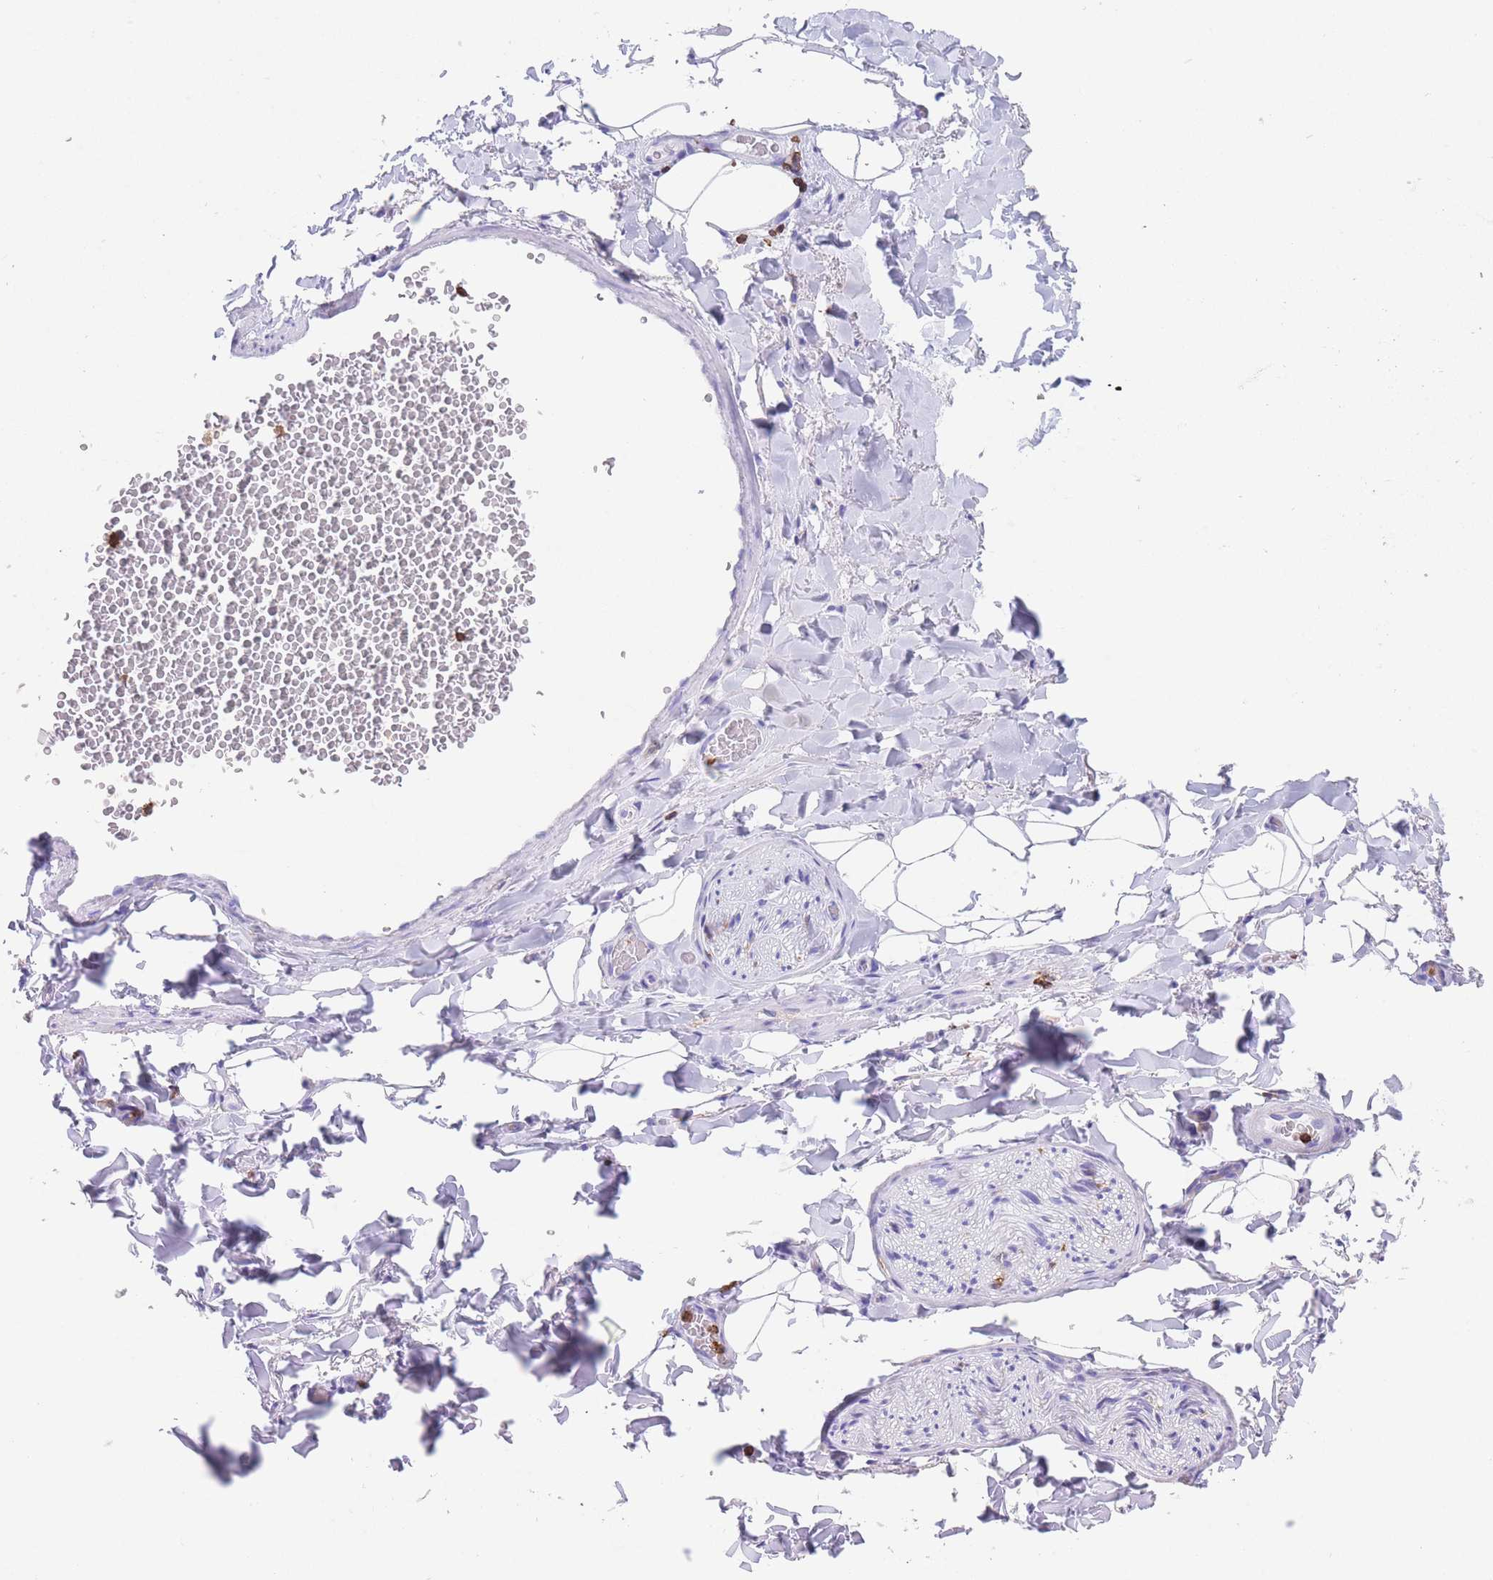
{"staining": {"intensity": "negative", "quantity": "none", "location": "none"}, "tissue": "adipose tissue", "cell_type": "Adipocytes", "image_type": "normal", "snomed": [{"axis": "morphology", "description": "Normal tissue, NOS"}, {"axis": "morphology", "description": "Carcinoma, NOS"}, {"axis": "topography", "description": "Pancreas"}, {"axis": "topography", "description": "Peripheral nerve tissue"}], "caption": "IHC micrograph of normal human adipose tissue stained for a protein (brown), which displays no positivity in adipocytes.", "gene": "CORO1A", "patient": {"sex": "female", "age": 29}}